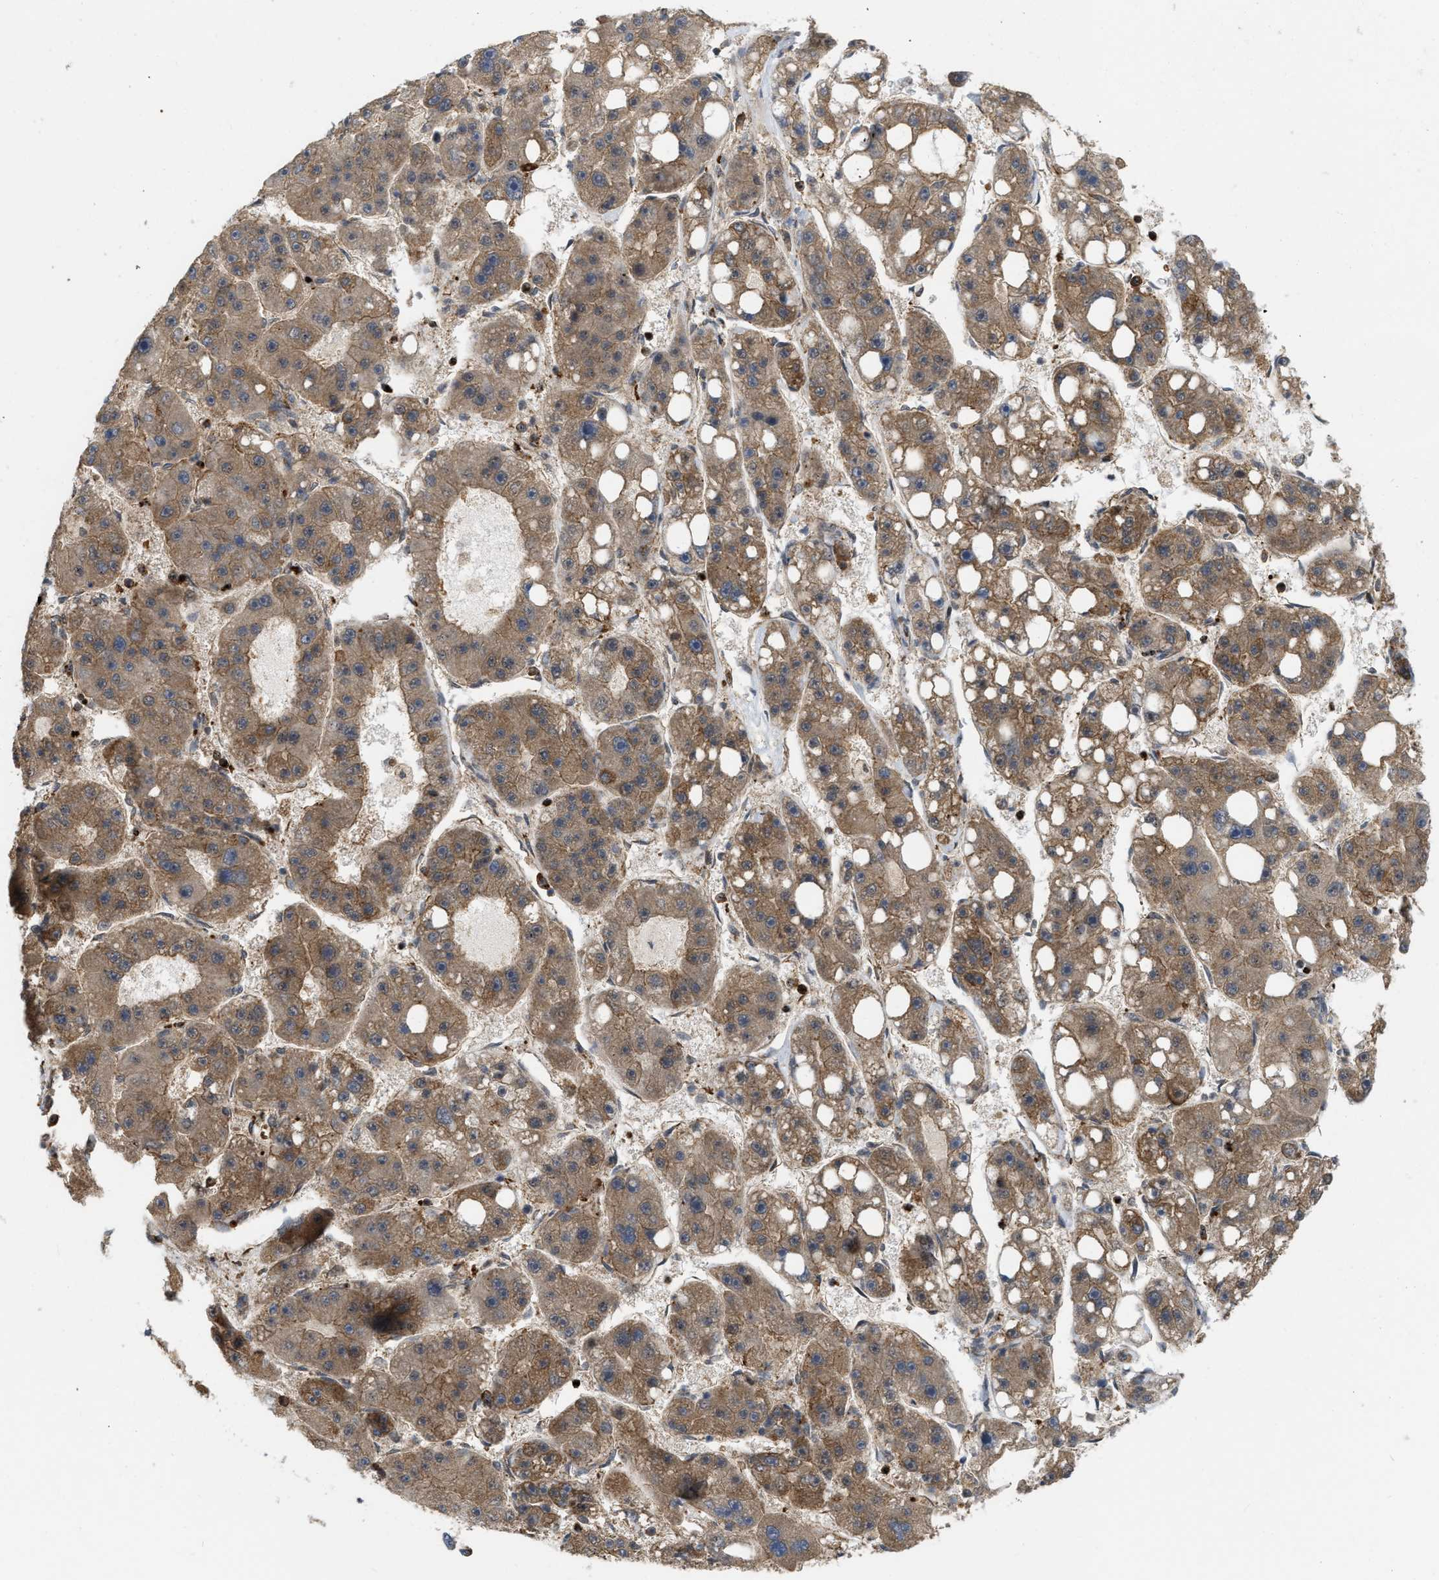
{"staining": {"intensity": "moderate", "quantity": ">75%", "location": "cytoplasmic/membranous"}, "tissue": "liver cancer", "cell_type": "Tumor cells", "image_type": "cancer", "snomed": [{"axis": "morphology", "description": "Carcinoma, Hepatocellular, NOS"}, {"axis": "topography", "description": "Liver"}], "caption": "Immunohistochemical staining of liver cancer (hepatocellular carcinoma) reveals medium levels of moderate cytoplasmic/membranous protein expression in about >75% of tumor cells.", "gene": "IQCE", "patient": {"sex": "female", "age": 61}}